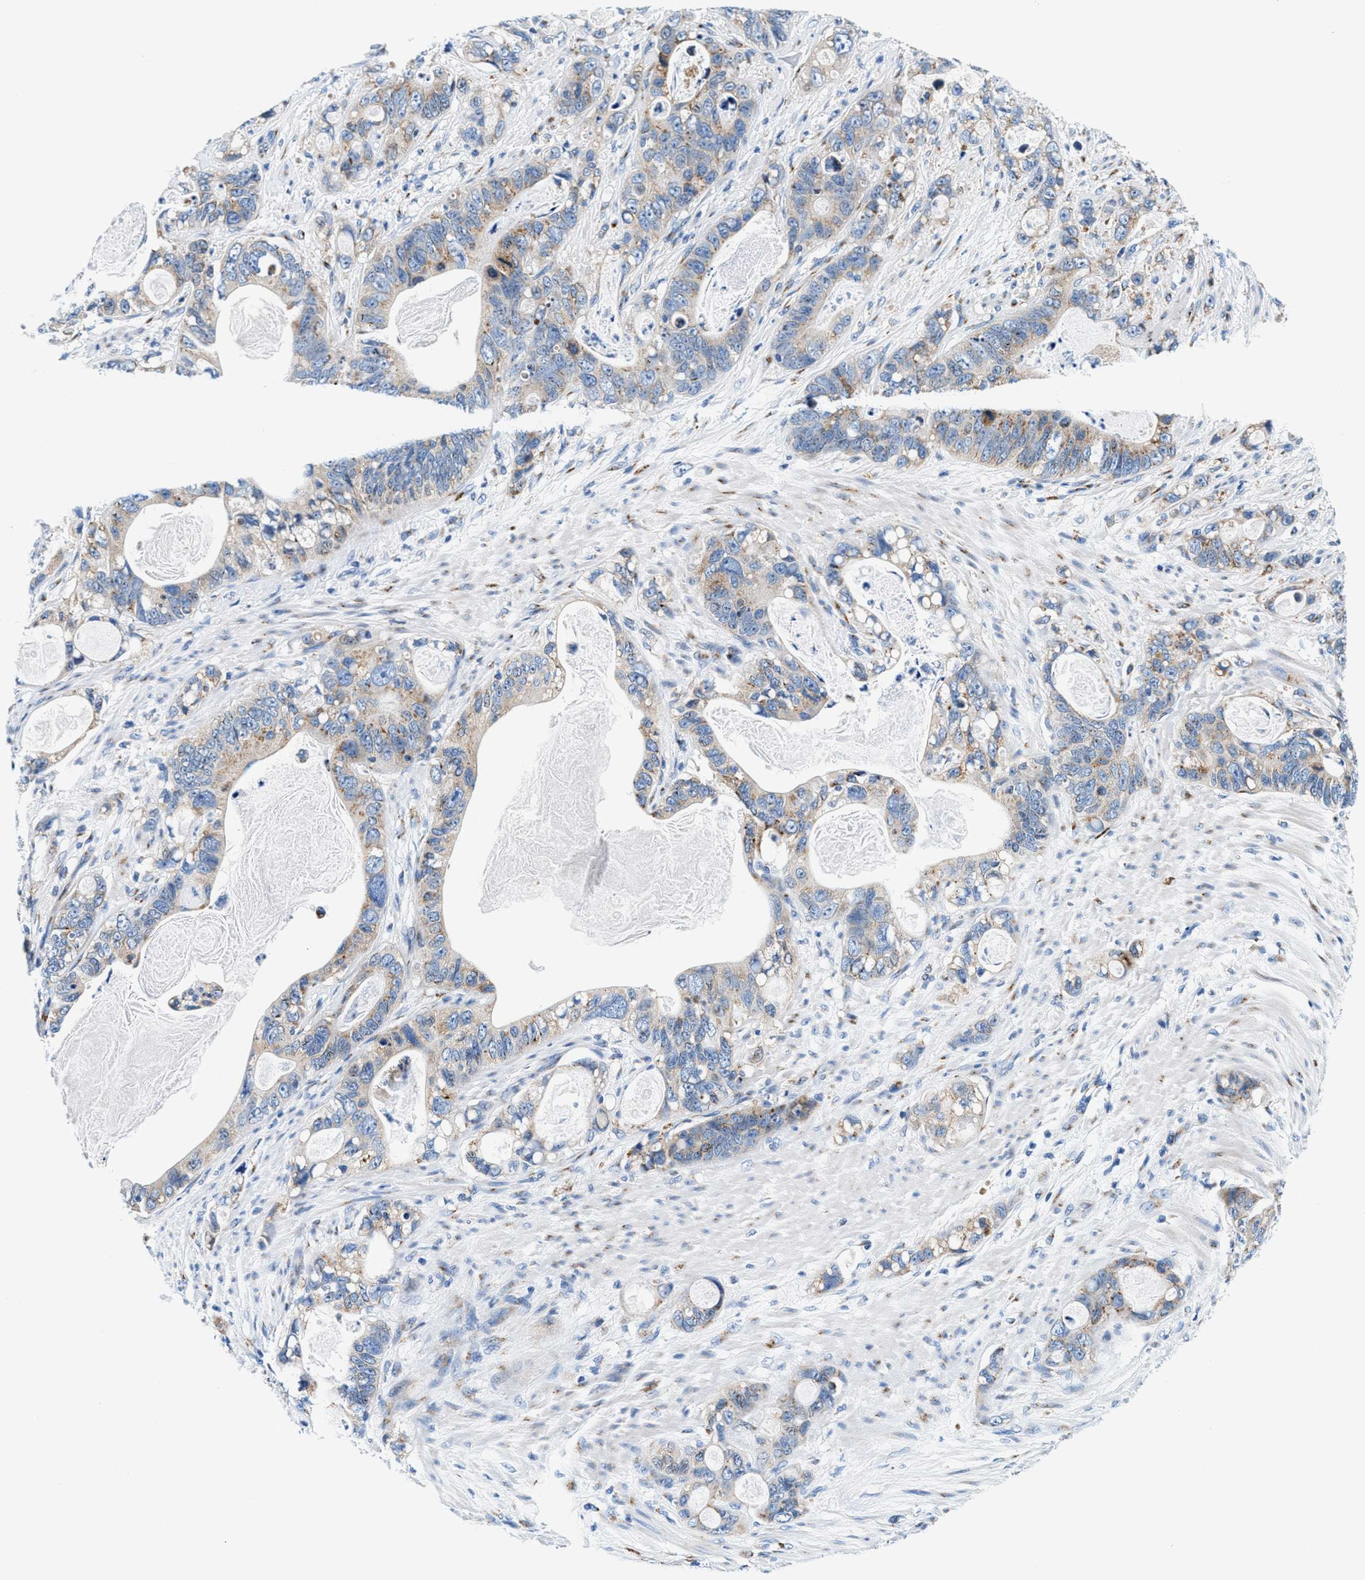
{"staining": {"intensity": "weak", "quantity": "25%-75%", "location": "cytoplasmic/membranous"}, "tissue": "stomach cancer", "cell_type": "Tumor cells", "image_type": "cancer", "snomed": [{"axis": "morphology", "description": "Normal tissue, NOS"}, {"axis": "morphology", "description": "Adenocarcinoma, NOS"}, {"axis": "topography", "description": "Stomach"}], "caption": "High-magnification brightfield microscopy of stomach adenocarcinoma stained with DAB (3,3'-diaminobenzidine) (brown) and counterstained with hematoxylin (blue). tumor cells exhibit weak cytoplasmic/membranous staining is present in about25%-75% of cells.", "gene": "VPS53", "patient": {"sex": "female", "age": 89}}